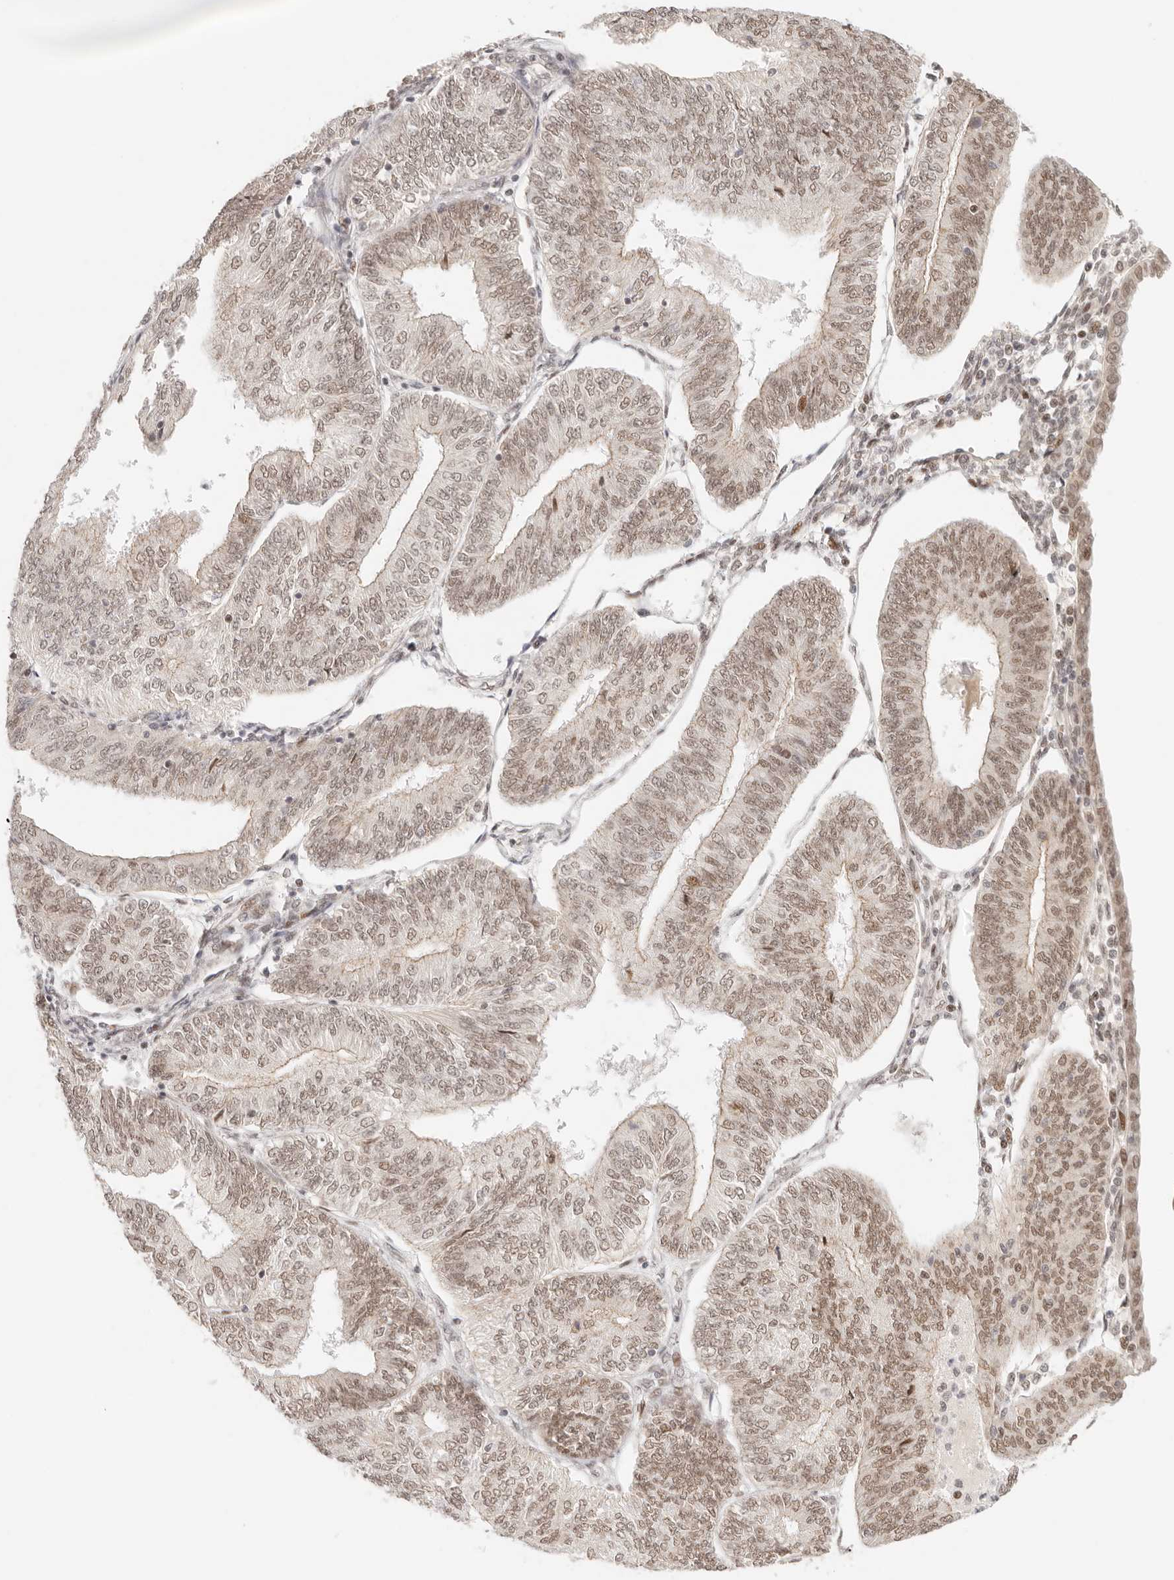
{"staining": {"intensity": "moderate", "quantity": ">75%", "location": "cytoplasmic/membranous,nuclear"}, "tissue": "endometrial cancer", "cell_type": "Tumor cells", "image_type": "cancer", "snomed": [{"axis": "morphology", "description": "Adenocarcinoma, NOS"}, {"axis": "topography", "description": "Endometrium"}], "caption": "High-power microscopy captured an immunohistochemistry (IHC) histopathology image of endometrial adenocarcinoma, revealing moderate cytoplasmic/membranous and nuclear staining in about >75% of tumor cells.", "gene": "HOXC5", "patient": {"sex": "female", "age": 58}}